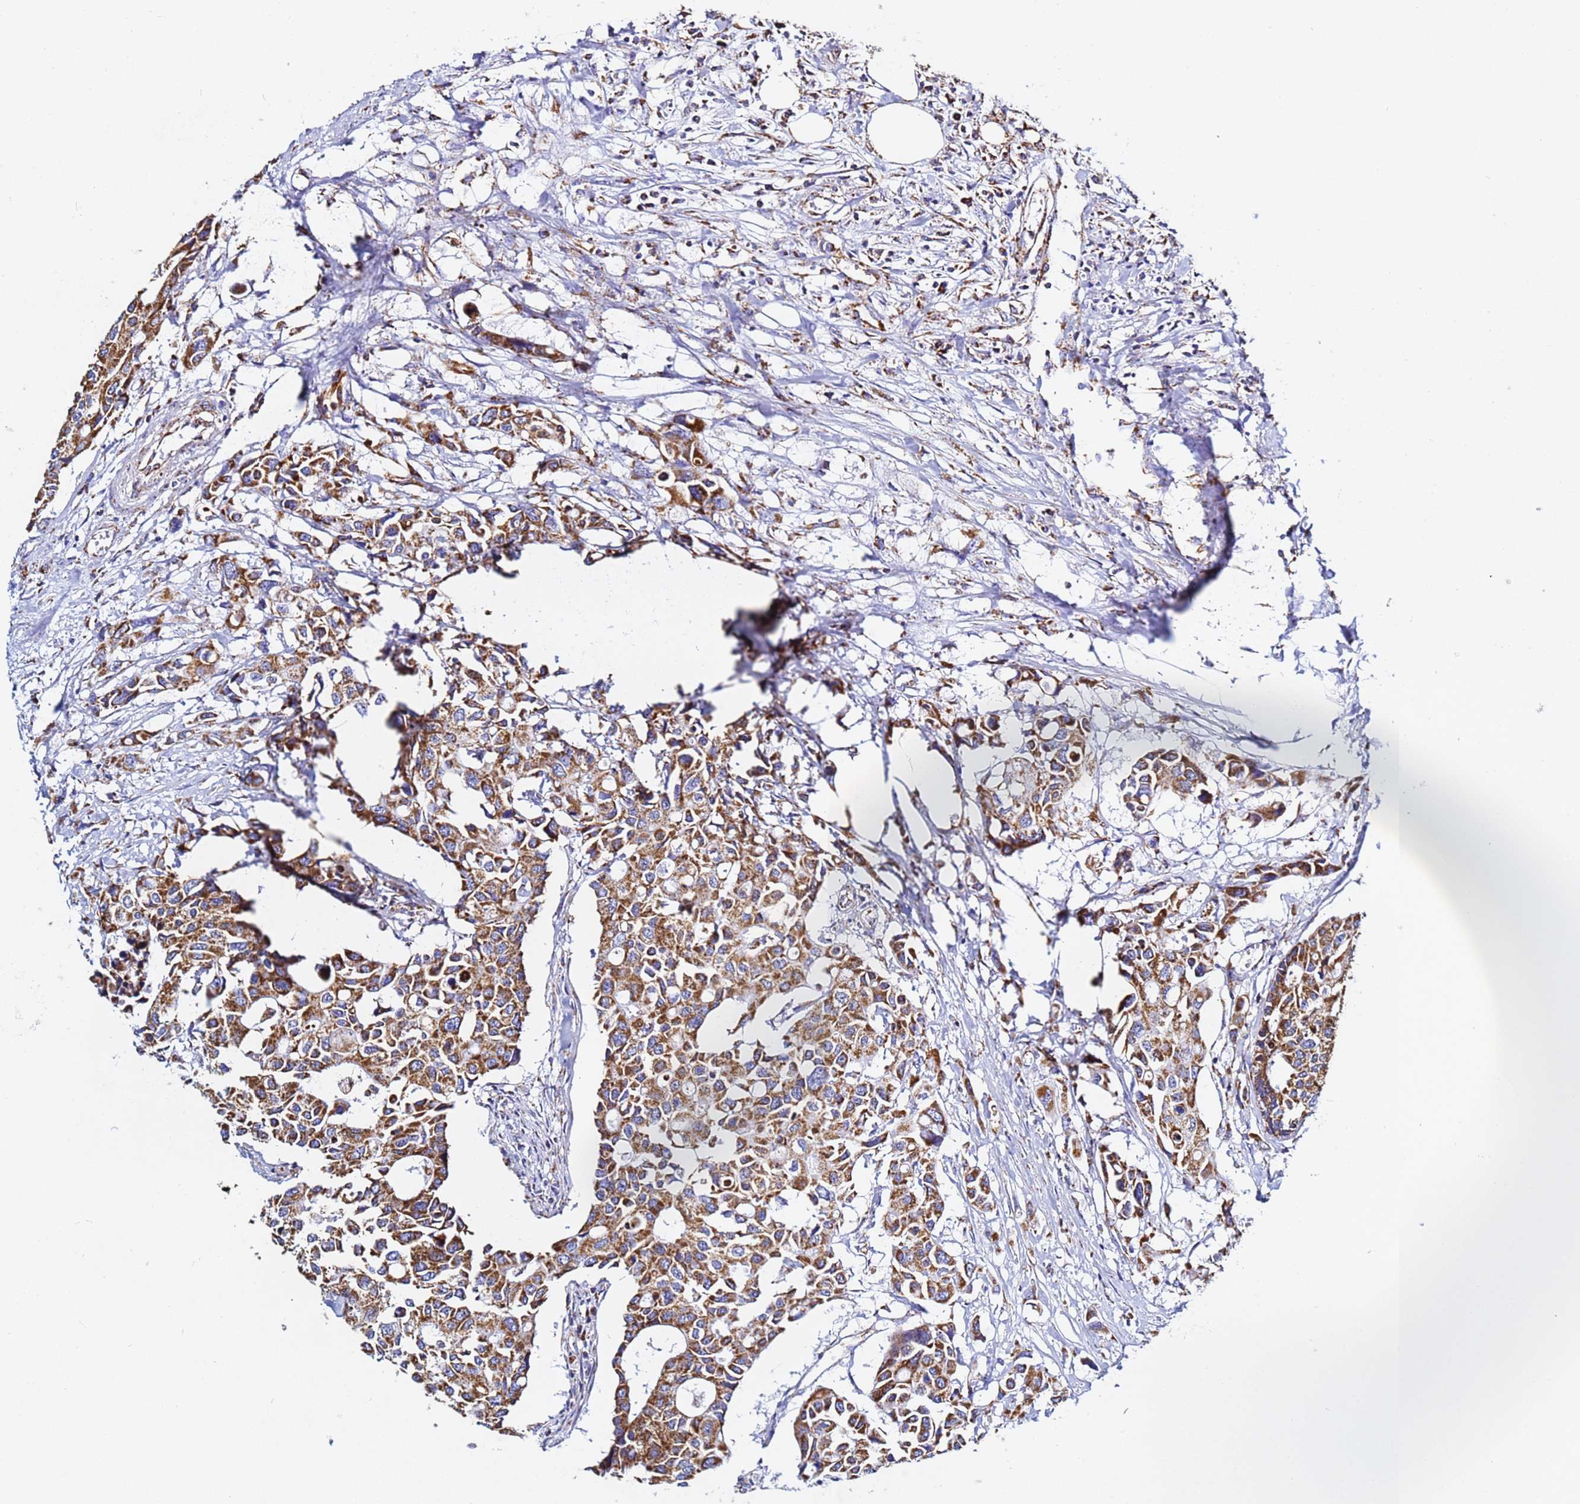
{"staining": {"intensity": "strong", "quantity": ">75%", "location": "cytoplasmic/membranous"}, "tissue": "colorectal cancer", "cell_type": "Tumor cells", "image_type": "cancer", "snomed": [{"axis": "morphology", "description": "Adenocarcinoma, NOS"}, {"axis": "topography", "description": "Colon"}], "caption": "This is an image of immunohistochemistry (IHC) staining of adenocarcinoma (colorectal), which shows strong expression in the cytoplasmic/membranous of tumor cells.", "gene": "PHB2", "patient": {"sex": "male", "age": 77}}